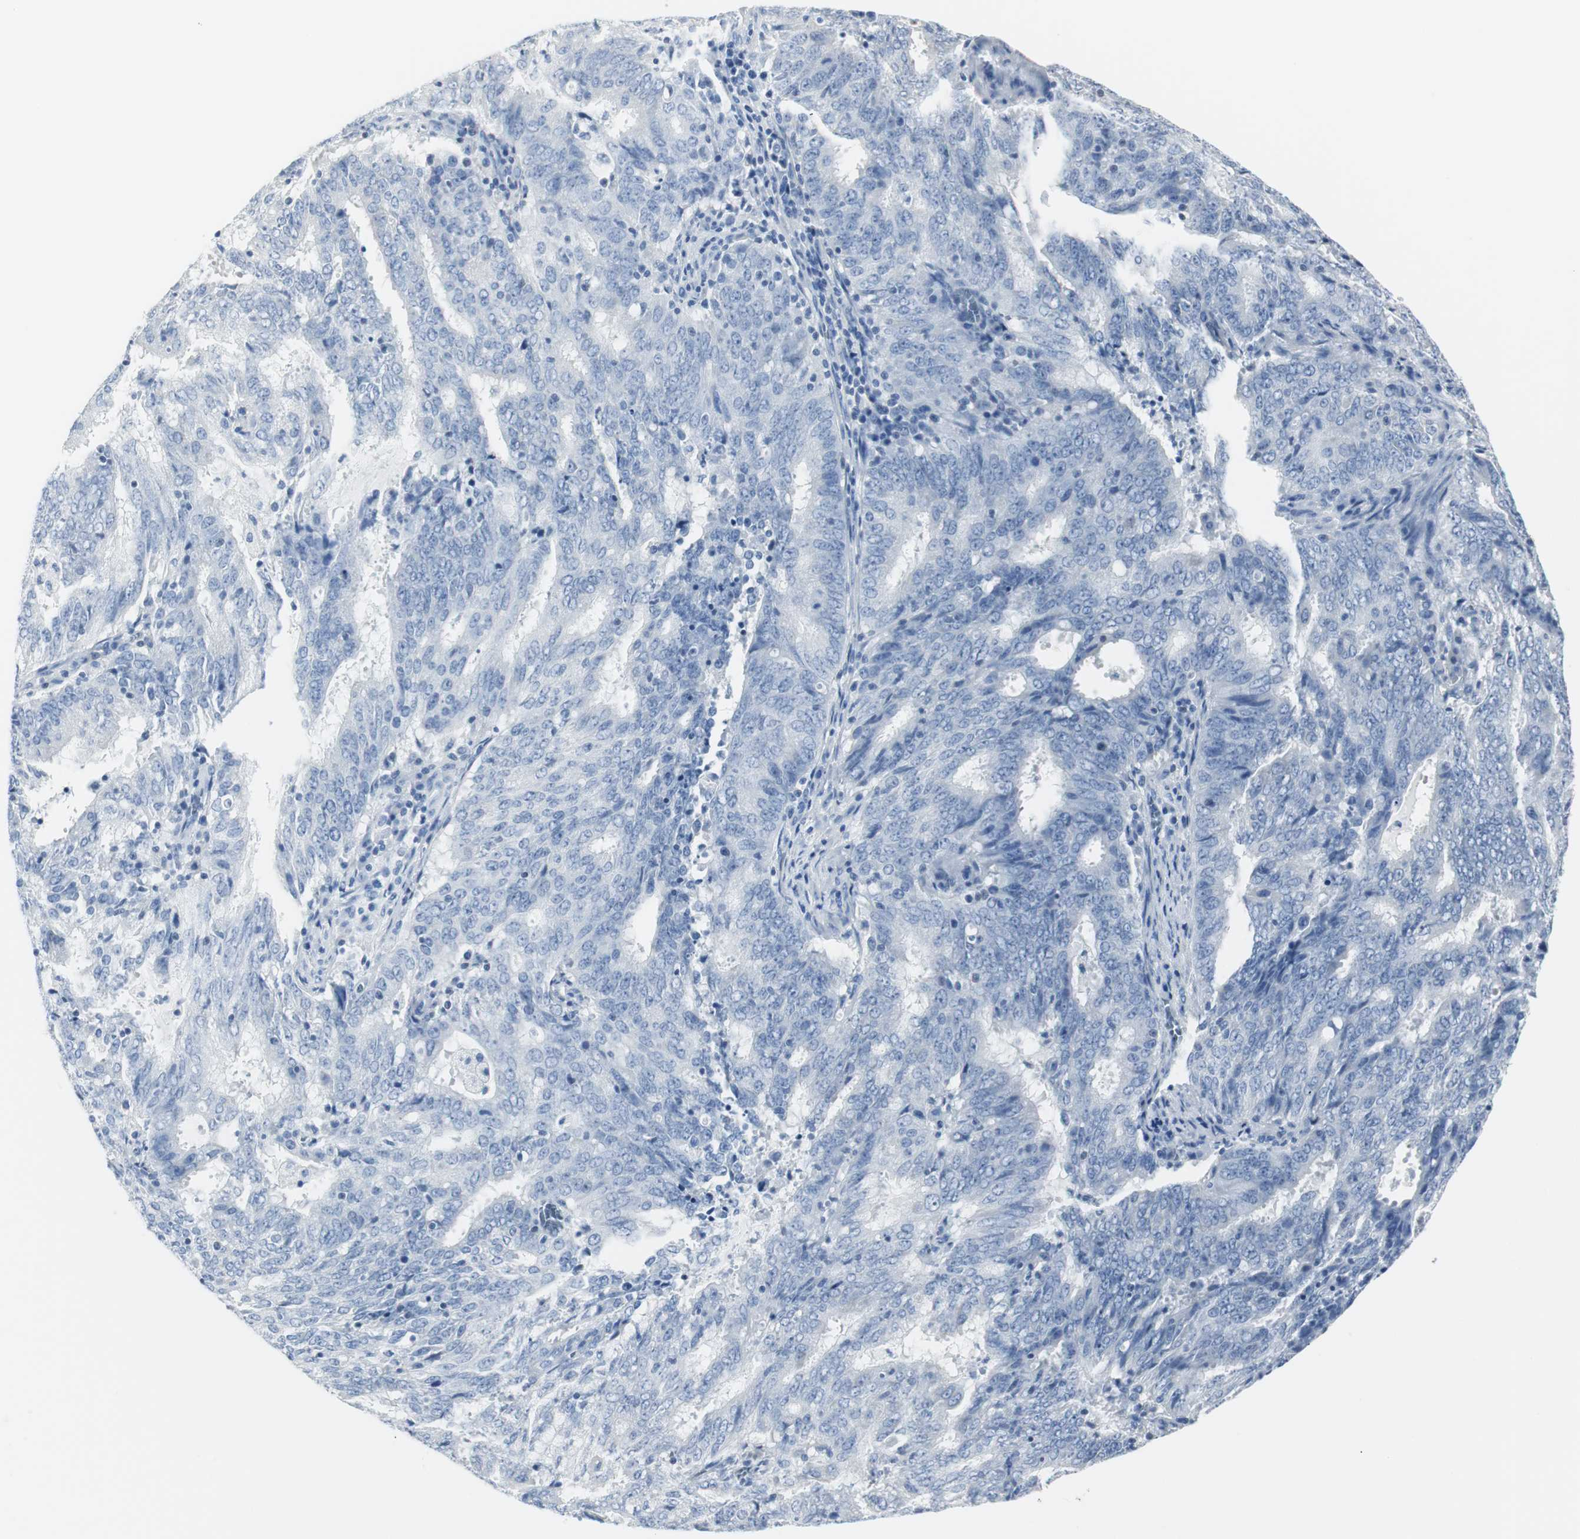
{"staining": {"intensity": "negative", "quantity": "none", "location": "none"}, "tissue": "cervical cancer", "cell_type": "Tumor cells", "image_type": "cancer", "snomed": [{"axis": "morphology", "description": "Adenocarcinoma, NOS"}, {"axis": "topography", "description": "Cervix"}], "caption": "Protein analysis of cervical adenocarcinoma displays no significant staining in tumor cells.", "gene": "GAP43", "patient": {"sex": "female", "age": 44}}